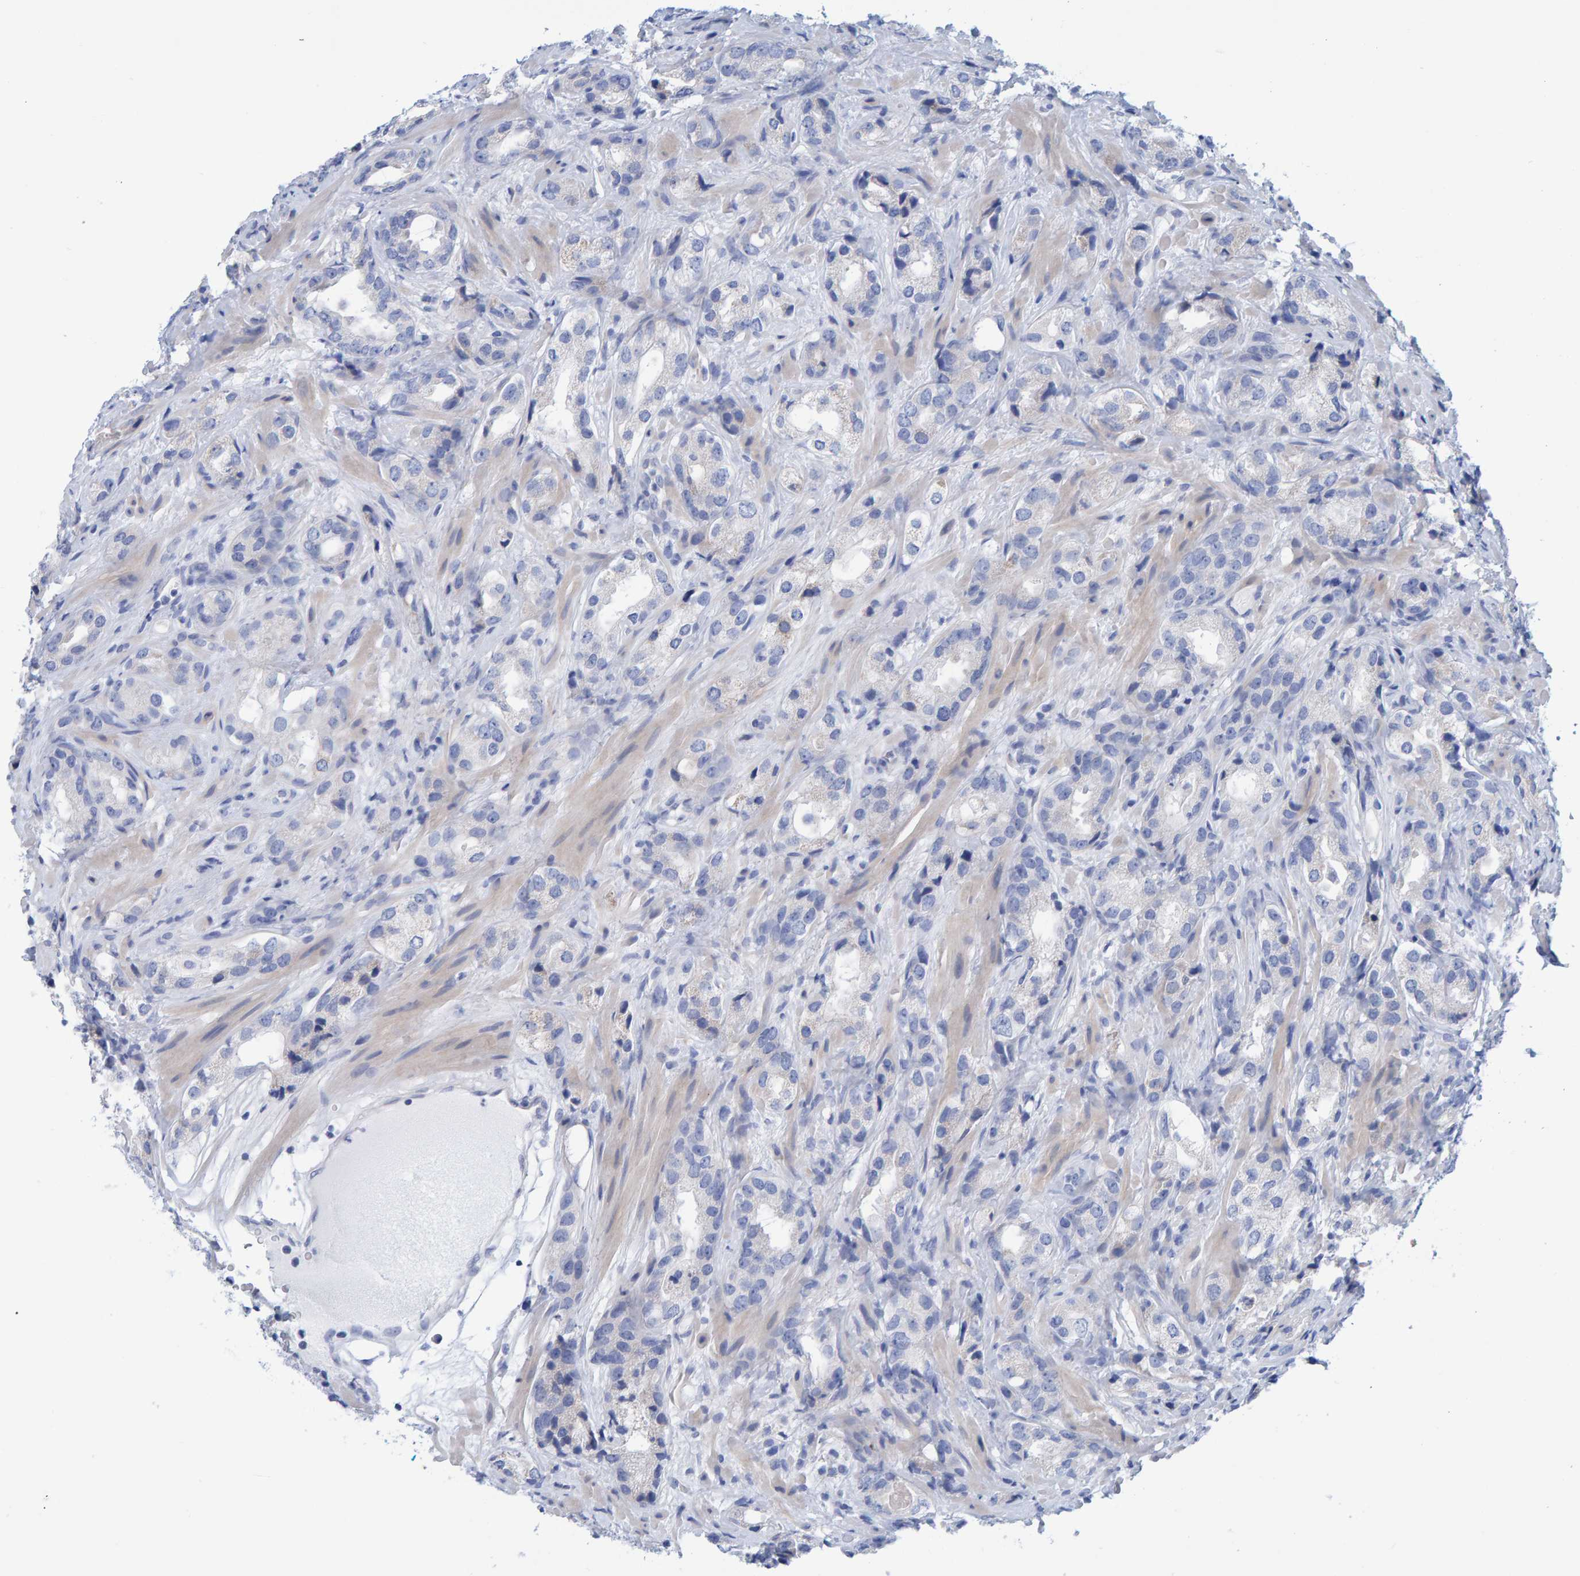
{"staining": {"intensity": "negative", "quantity": "none", "location": "none"}, "tissue": "prostate cancer", "cell_type": "Tumor cells", "image_type": "cancer", "snomed": [{"axis": "morphology", "description": "Adenocarcinoma, High grade"}, {"axis": "topography", "description": "Prostate"}], "caption": "IHC of human prostate adenocarcinoma (high-grade) exhibits no positivity in tumor cells. (Brightfield microscopy of DAB immunohistochemistry at high magnification).", "gene": "JAKMIP3", "patient": {"sex": "male", "age": 63}}